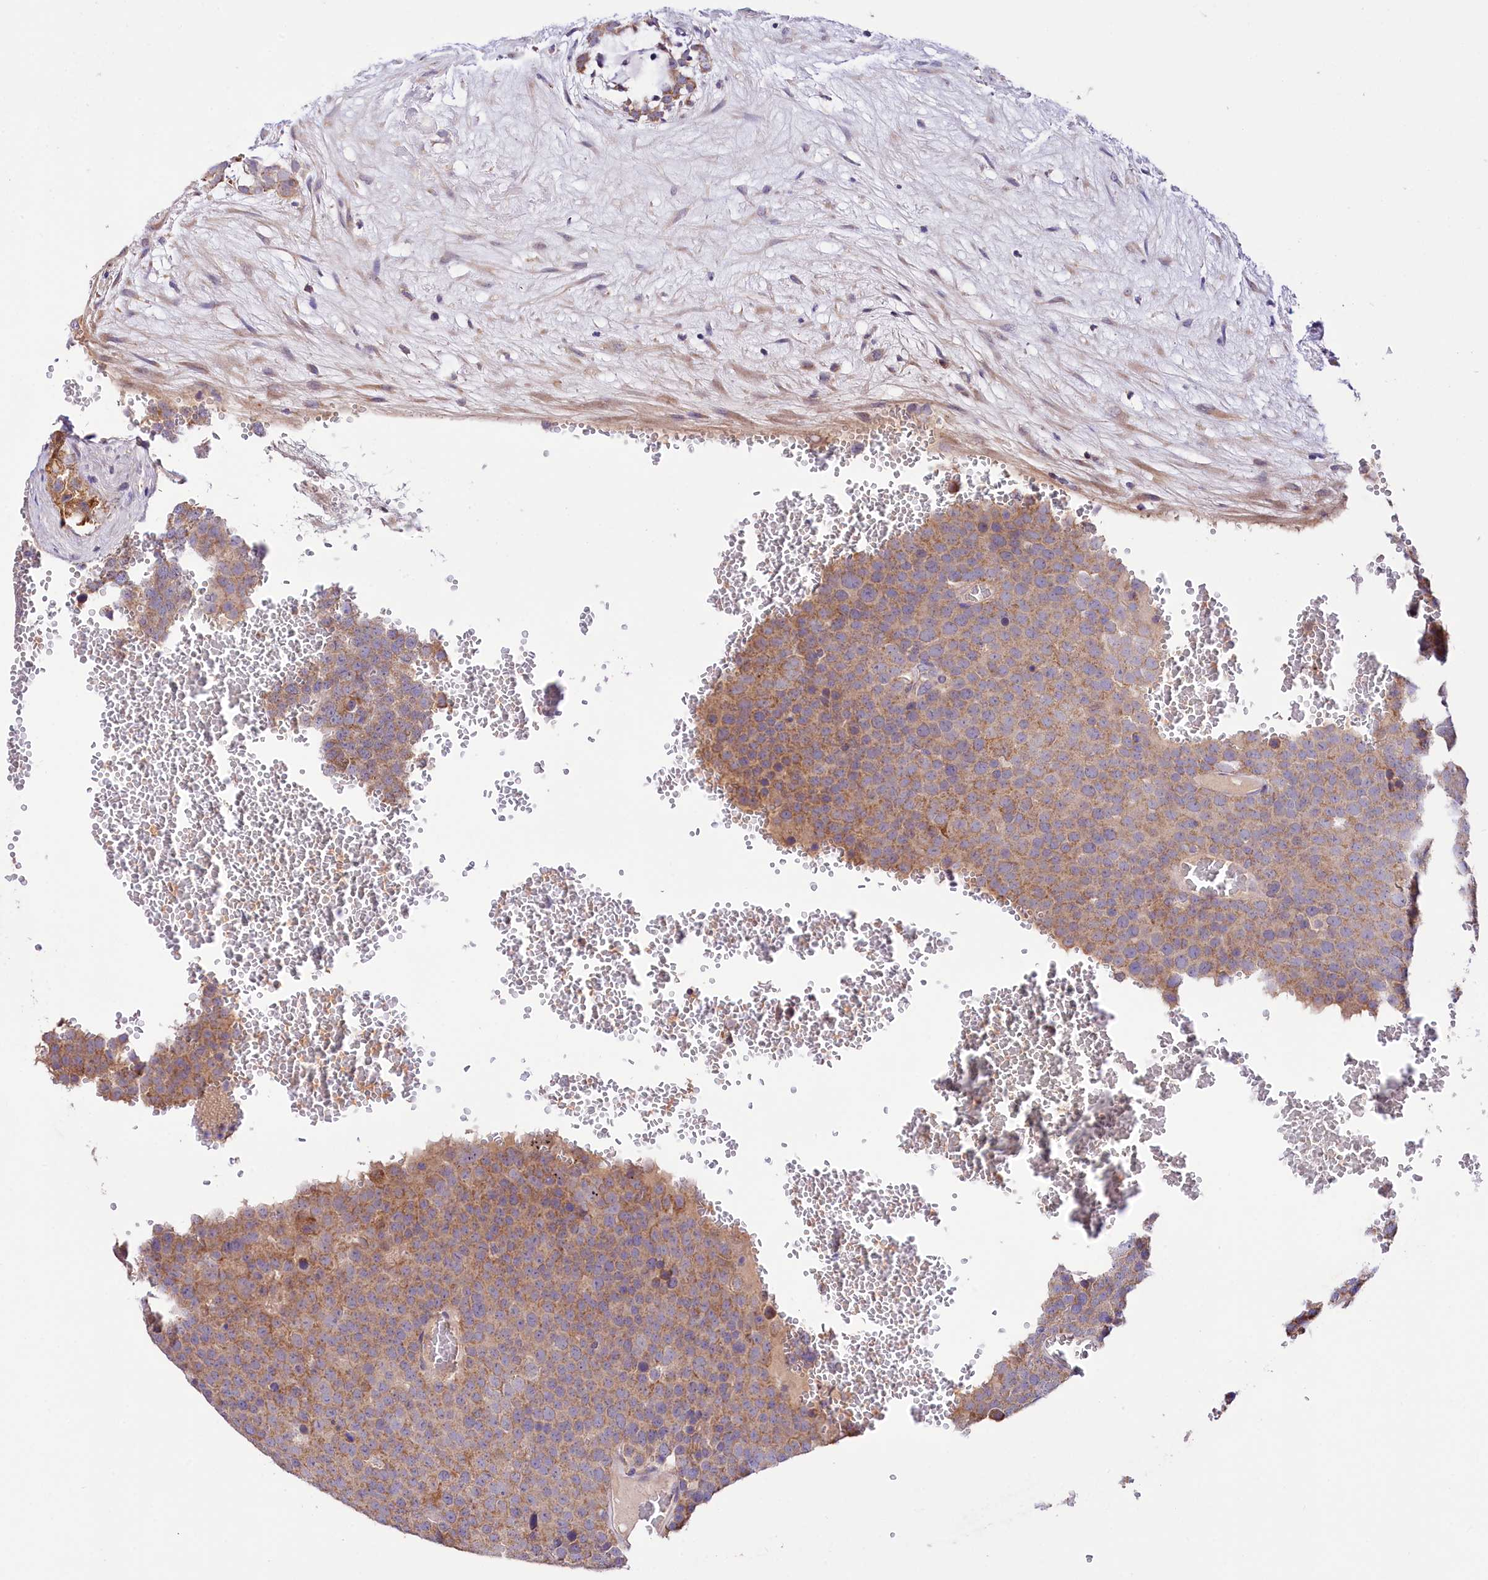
{"staining": {"intensity": "moderate", "quantity": "25%-75%", "location": "cytoplasmic/membranous"}, "tissue": "testis cancer", "cell_type": "Tumor cells", "image_type": "cancer", "snomed": [{"axis": "morphology", "description": "Seminoma, NOS"}, {"axis": "topography", "description": "Testis"}], "caption": "DAB (3,3'-diaminobenzidine) immunohistochemical staining of human seminoma (testis) exhibits moderate cytoplasmic/membranous protein staining in approximately 25%-75% of tumor cells.", "gene": "ZNF45", "patient": {"sex": "male", "age": 71}}